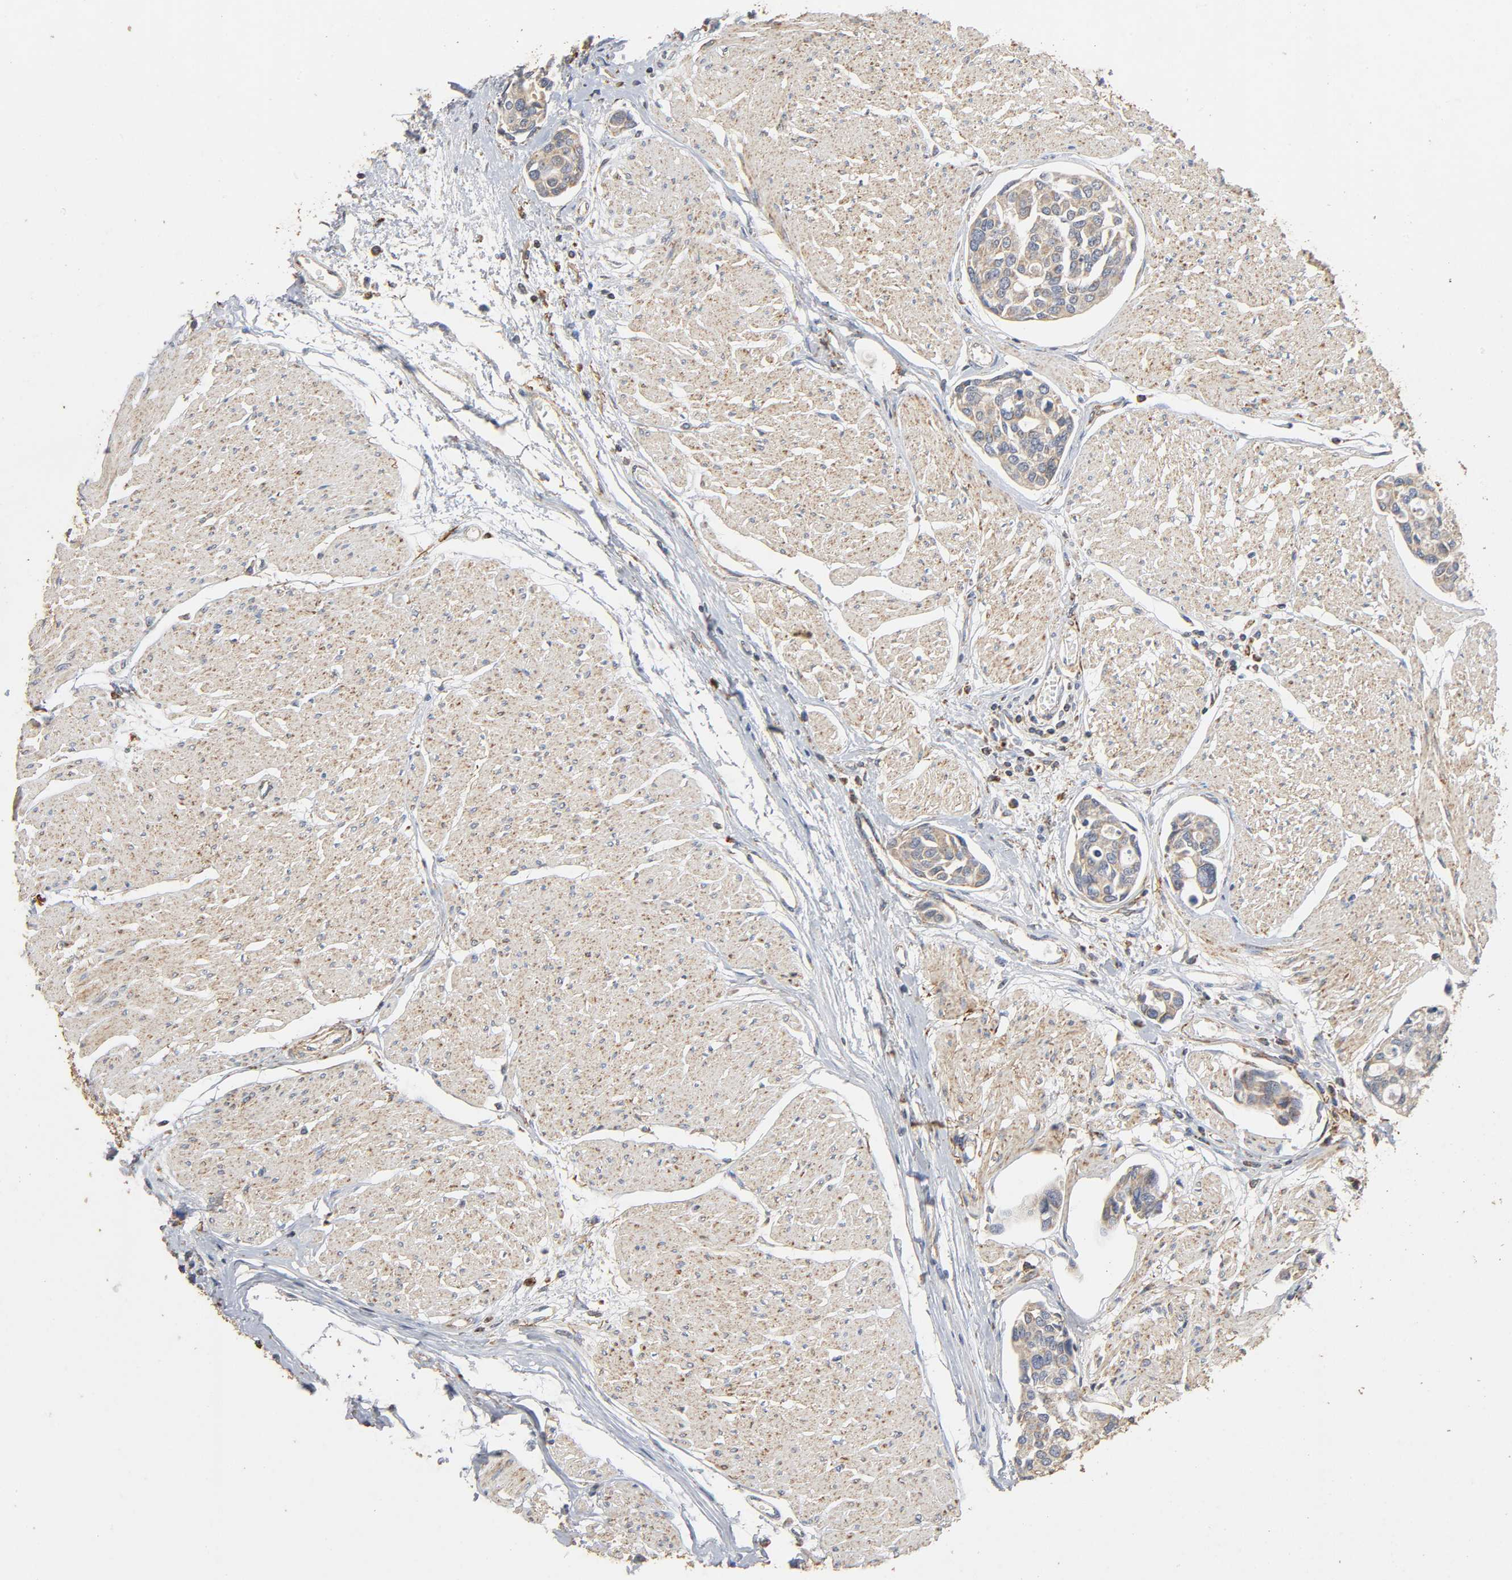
{"staining": {"intensity": "weak", "quantity": ">75%", "location": "cytoplasmic/membranous"}, "tissue": "urothelial cancer", "cell_type": "Tumor cells", "image_type": "cancer", "snomed": [{"axis": "morphology", "description": "Urothelial carcinoma, High grade"}, {"axis": "topography", "description": "Urinary bladder"}], "caption": "A high-resolution photomicrograph shows immunohistochemistry staining of high-grade urothelial carcinoma, which exhibits weak cytoplasmic/membranous positivity in approximately >75% of tumor cells.", "gene": "NDUFS3", "patient": {"sex": "male", "age": 78}}